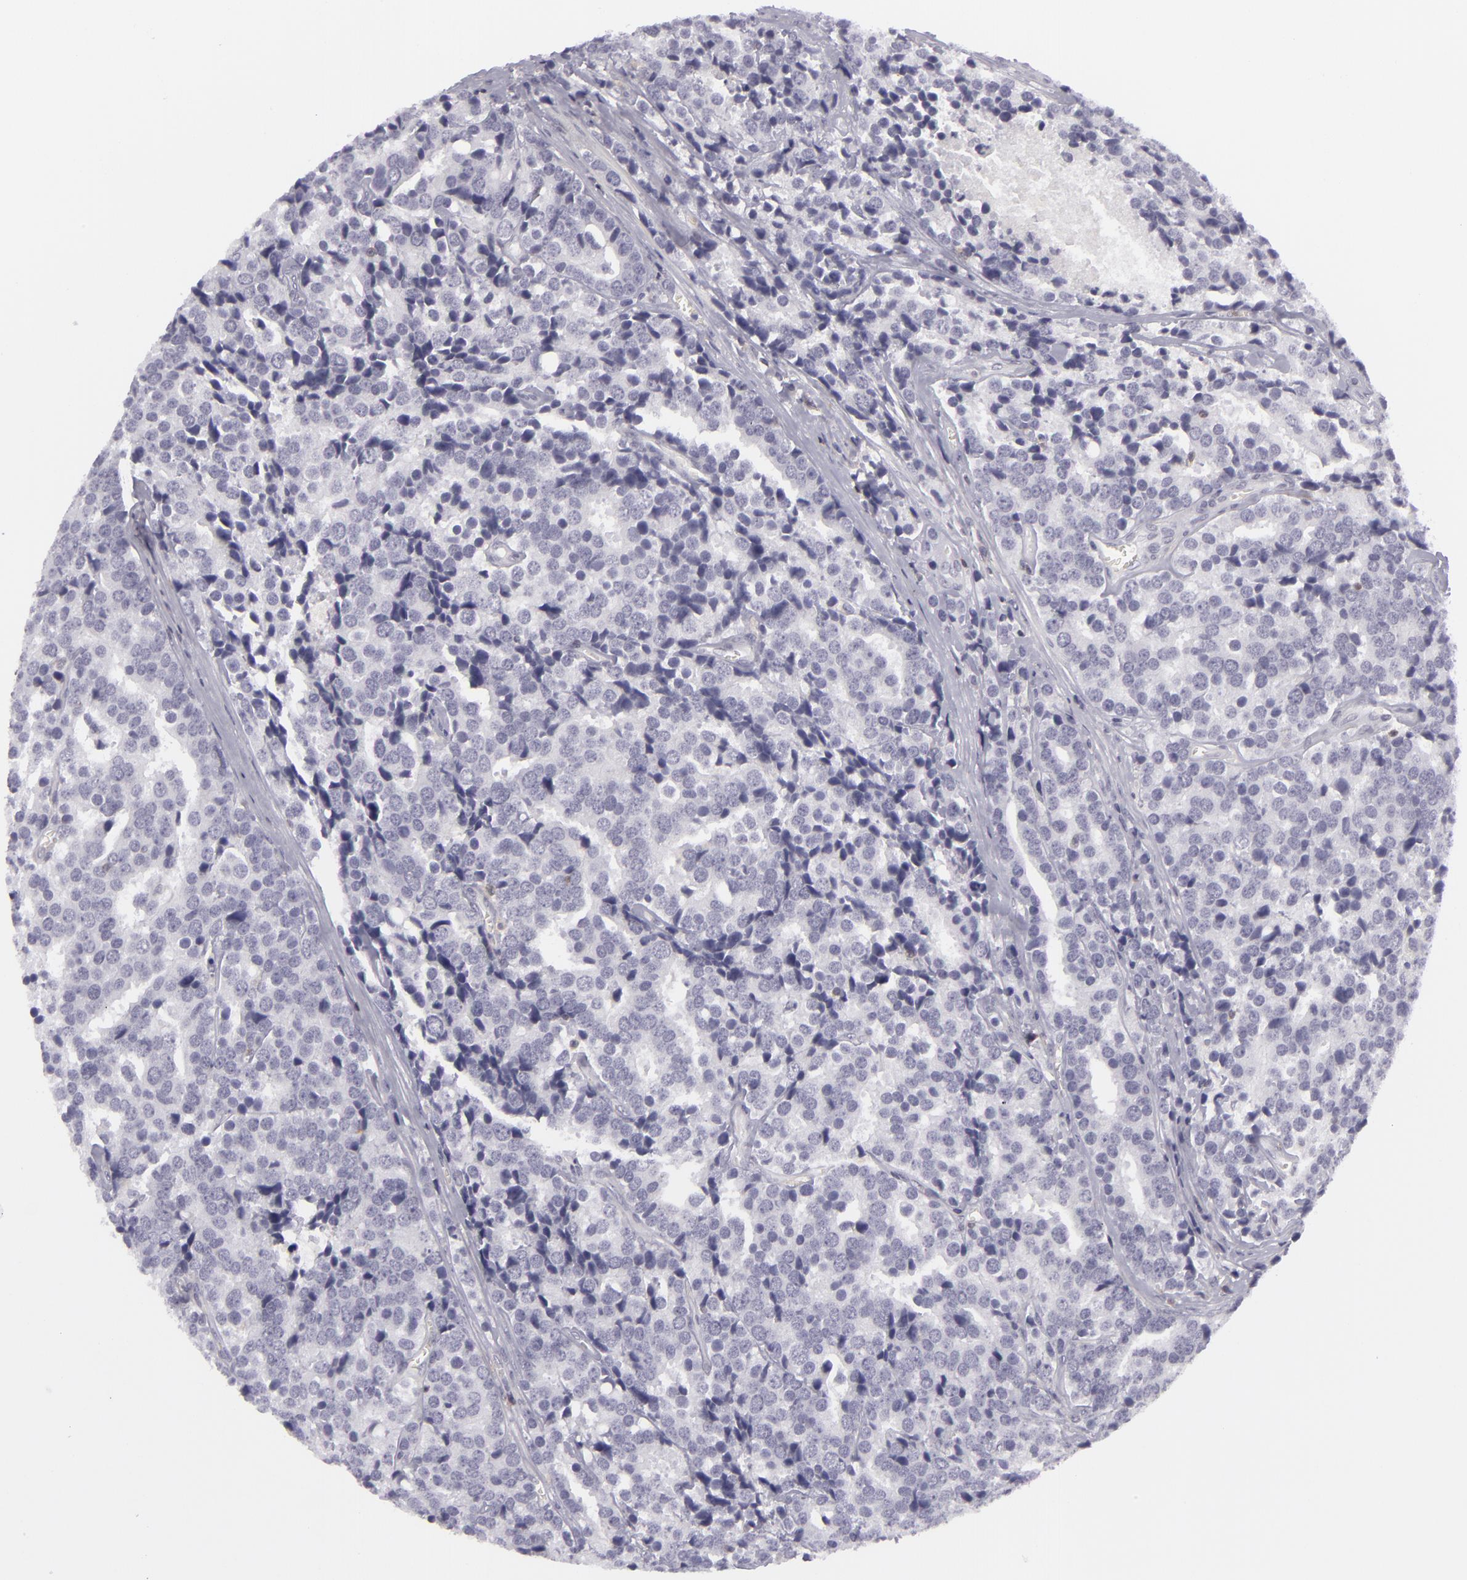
{"staining": {"intensity": "negative", "quantity": "none", "location": "none"}, "tissue": "prostate cancer", "cell_type": "Tumor cells", "image_type": "cancer", "snomed": [{"axis": "morphology", "description": "Adenocarcinoma, High grade"}, {"axis": "topography", "description": "Prostate"}], "caption": "There is no significant expression in tumor cells of prostate high-grade adenocarcinoma.", "gene": "KCNAB2", "patient": {"sex": "male", "age": 71}}